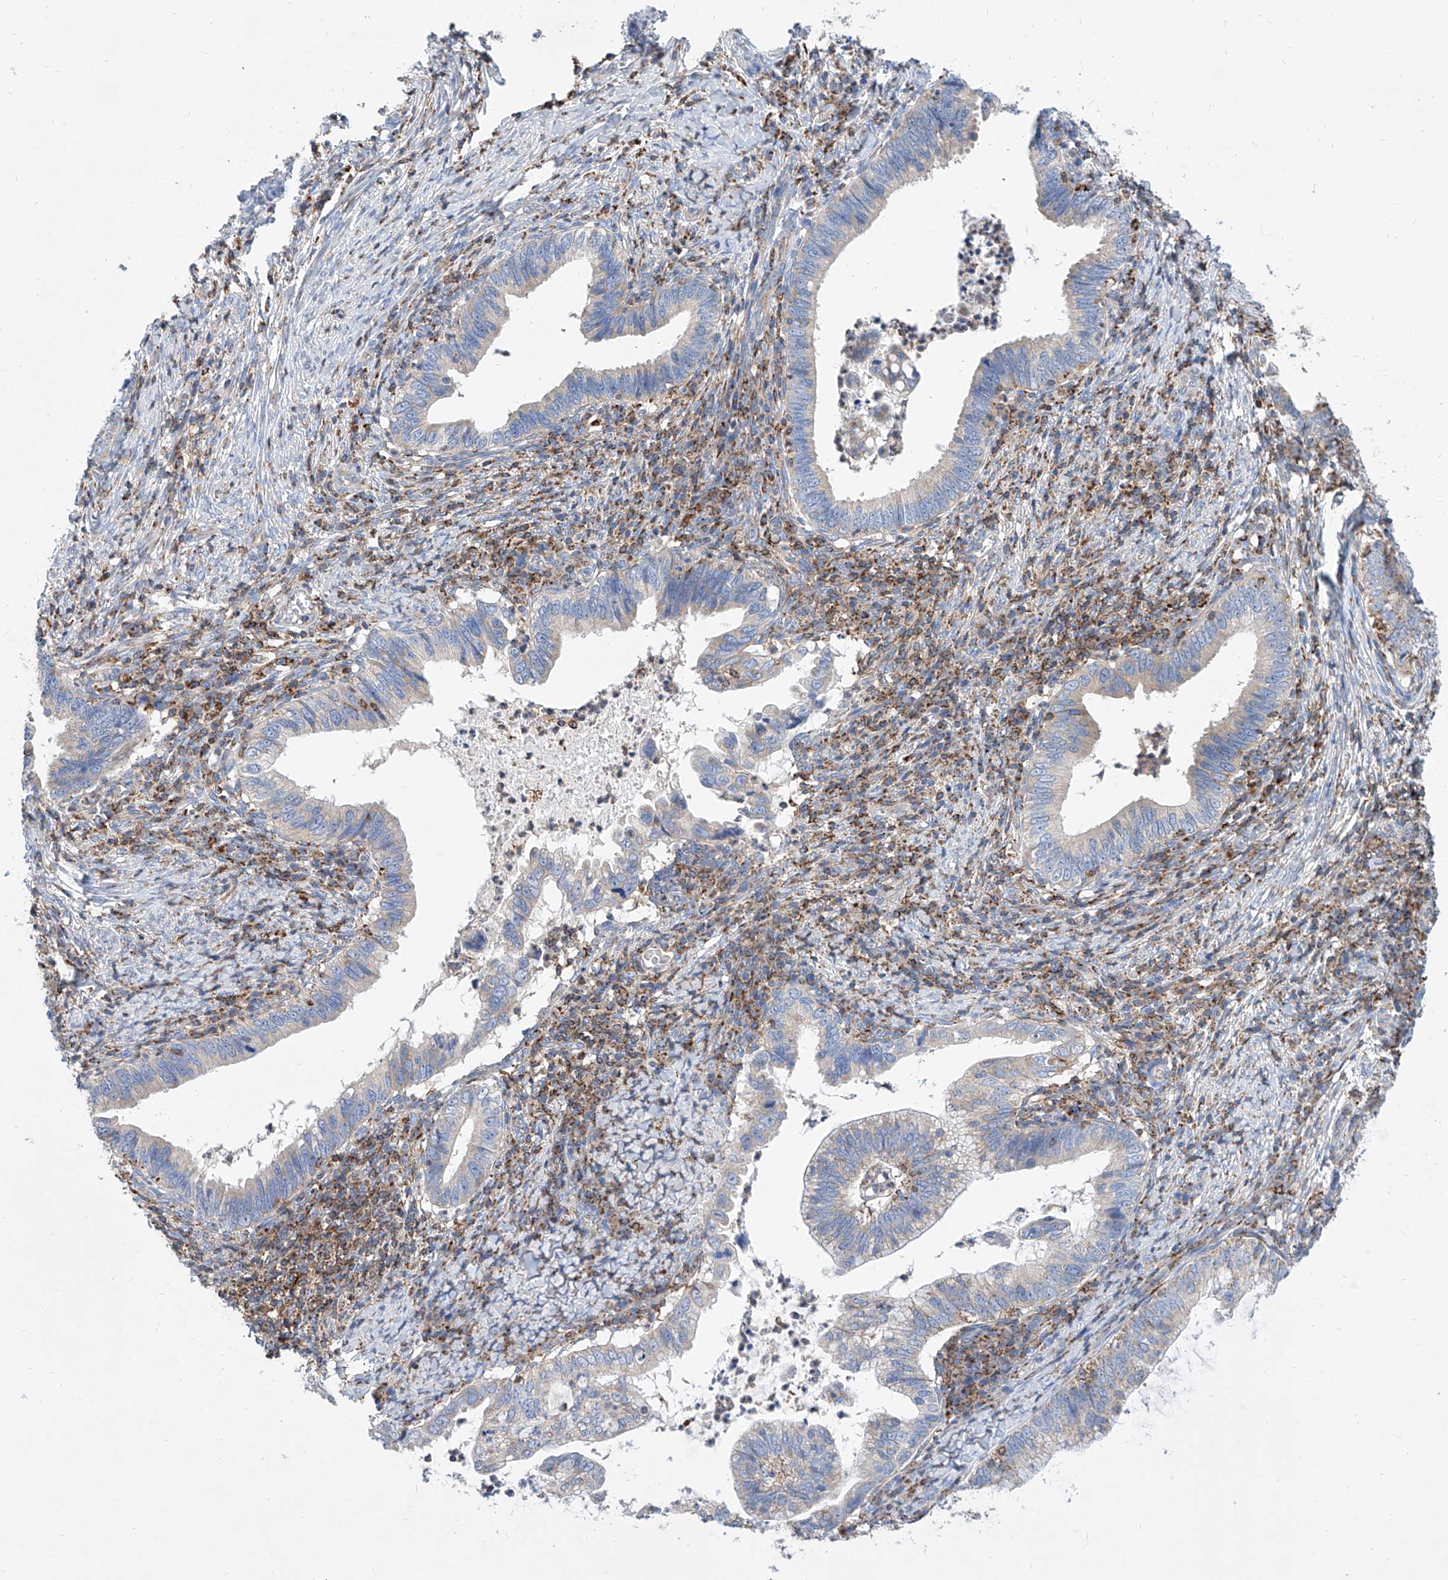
{"staining": {"intensity": "negative", "quantity": "none", "location": "none"}, "tissue": "cervical cancer", "cell_type": "Tumor cells", "image_type": "cancer", "snomed": [{"axis": "morphology", "description": "Adenocarcinoma, NOS"}, {"axis": "topography", "description": "Cervix"}], "caption": "There is no significant expression in tumor cells of adenocarcinoma (cervical).", "gene": "CPNE5", "patient": {"sex": "female", "age": 36}}